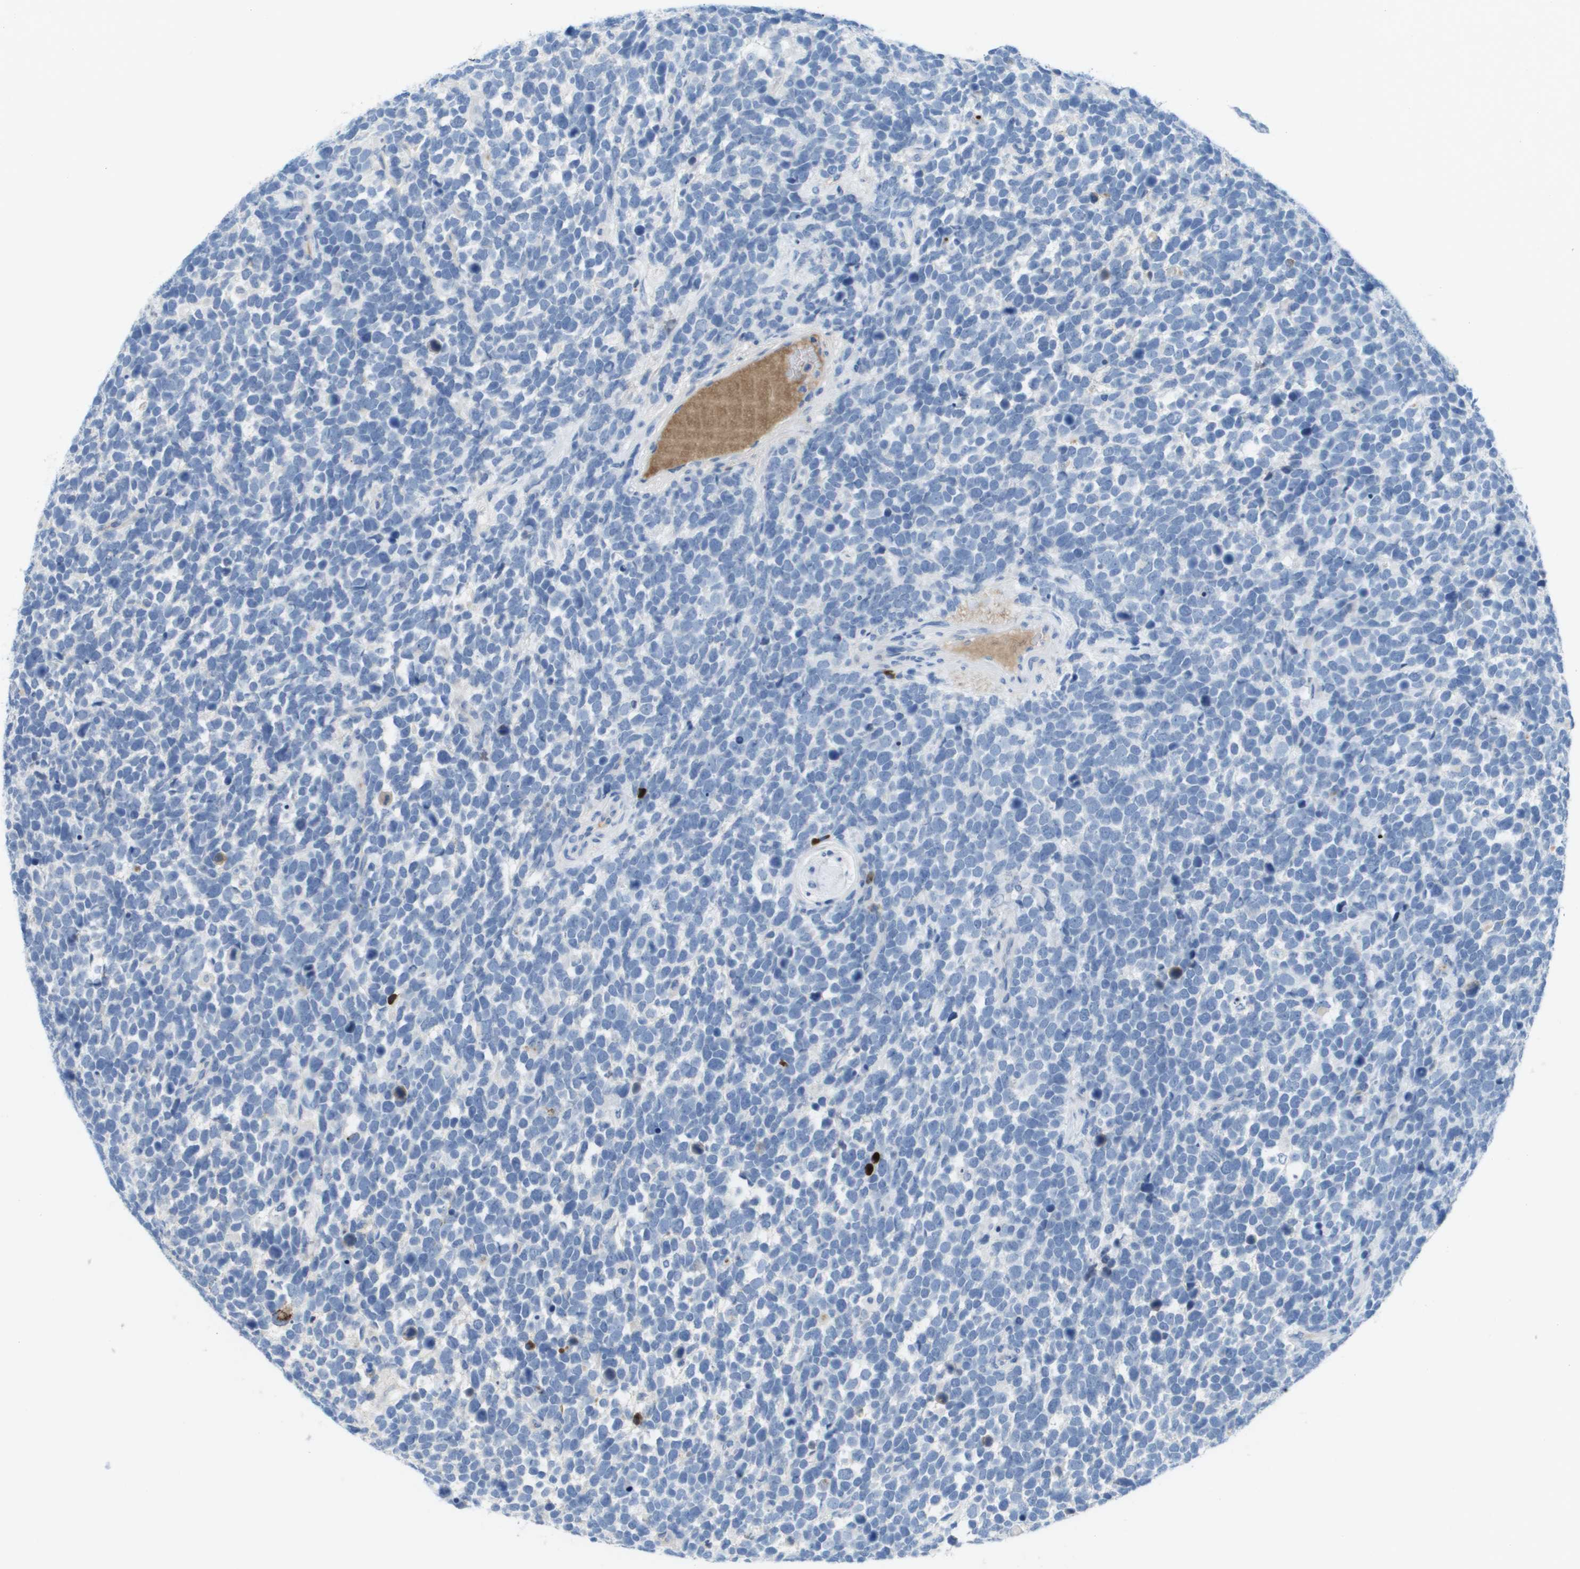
{"staining": {"intensity": "negative", "quantity": "none", "location": "none"}, "tissue": "urothelial cancer", "cell_type": "Tumor cells", "image_type": "cancer", "snomed": [{"axis": "morphology", "description": "Urothelial carcinoma, High grade"}, {"axis": "topography", "description": "Urinary bladder"}], "caption": "A high-resolution histopathology image shows immunohistochemistry (IHC) staining of urothelial carcinoma (high-grade), which exhibits no significant positivity in tumor cells.", "gene": "GPR18", "patient": {"sex": "female", "age": 82}}